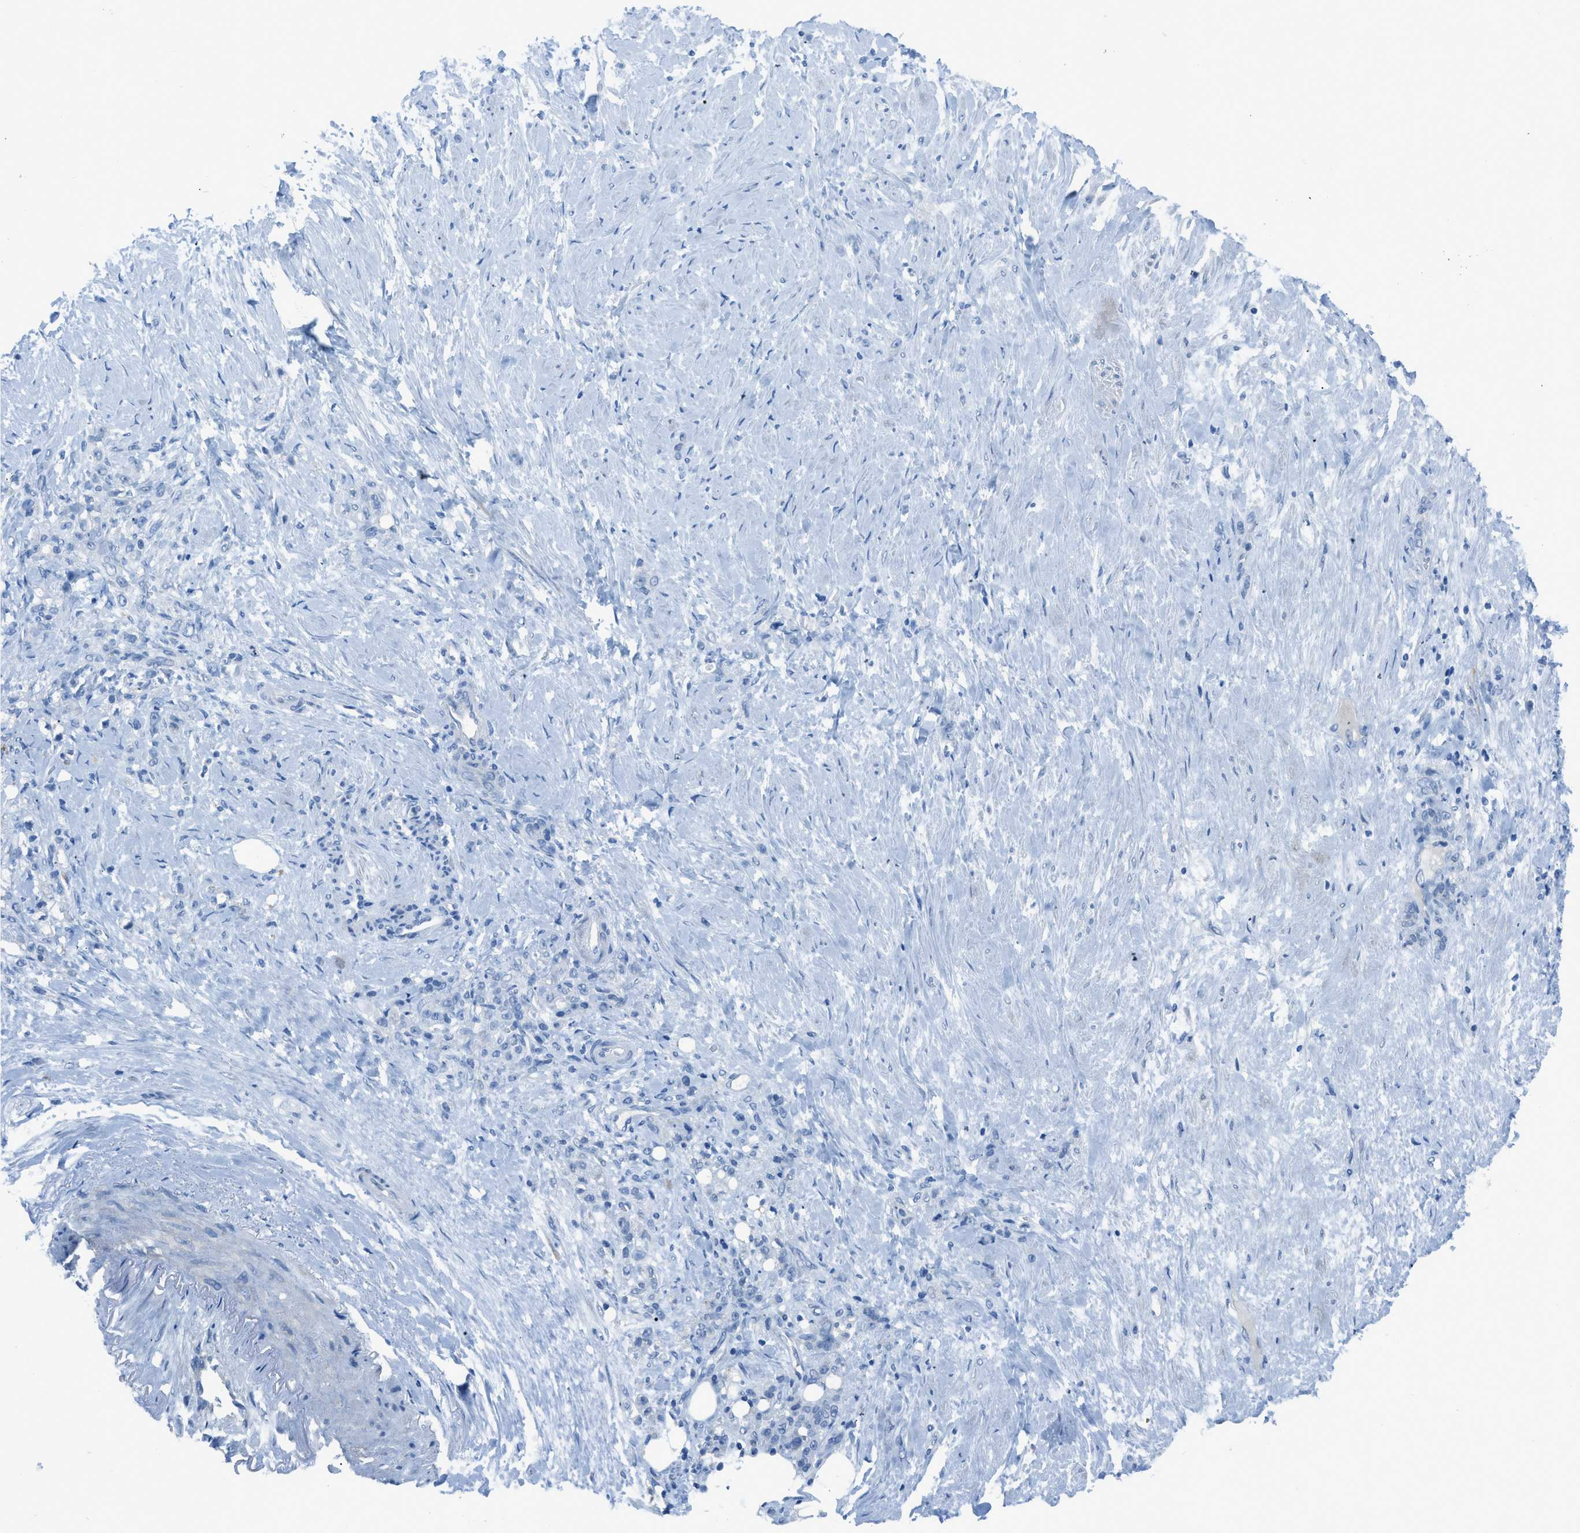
{"staining": {"intensity": "negative", "quantity": "none", "location": "none"}, "tissue": "stomach cancer", "cell_type": "Tumor cells", "image_type": "cancer", "snomed": [{"axis": "morphology", "description": "Adenocarcinoma, NOS"}, {"axis": "topography", "description": "Stomach"}], "caption": "Human stomach cancer stained for a protein using immunohistochemistry displays no expression in tumor cells.", "gene": "ACAN", "patient": {"sex": "male", "age": 82}}